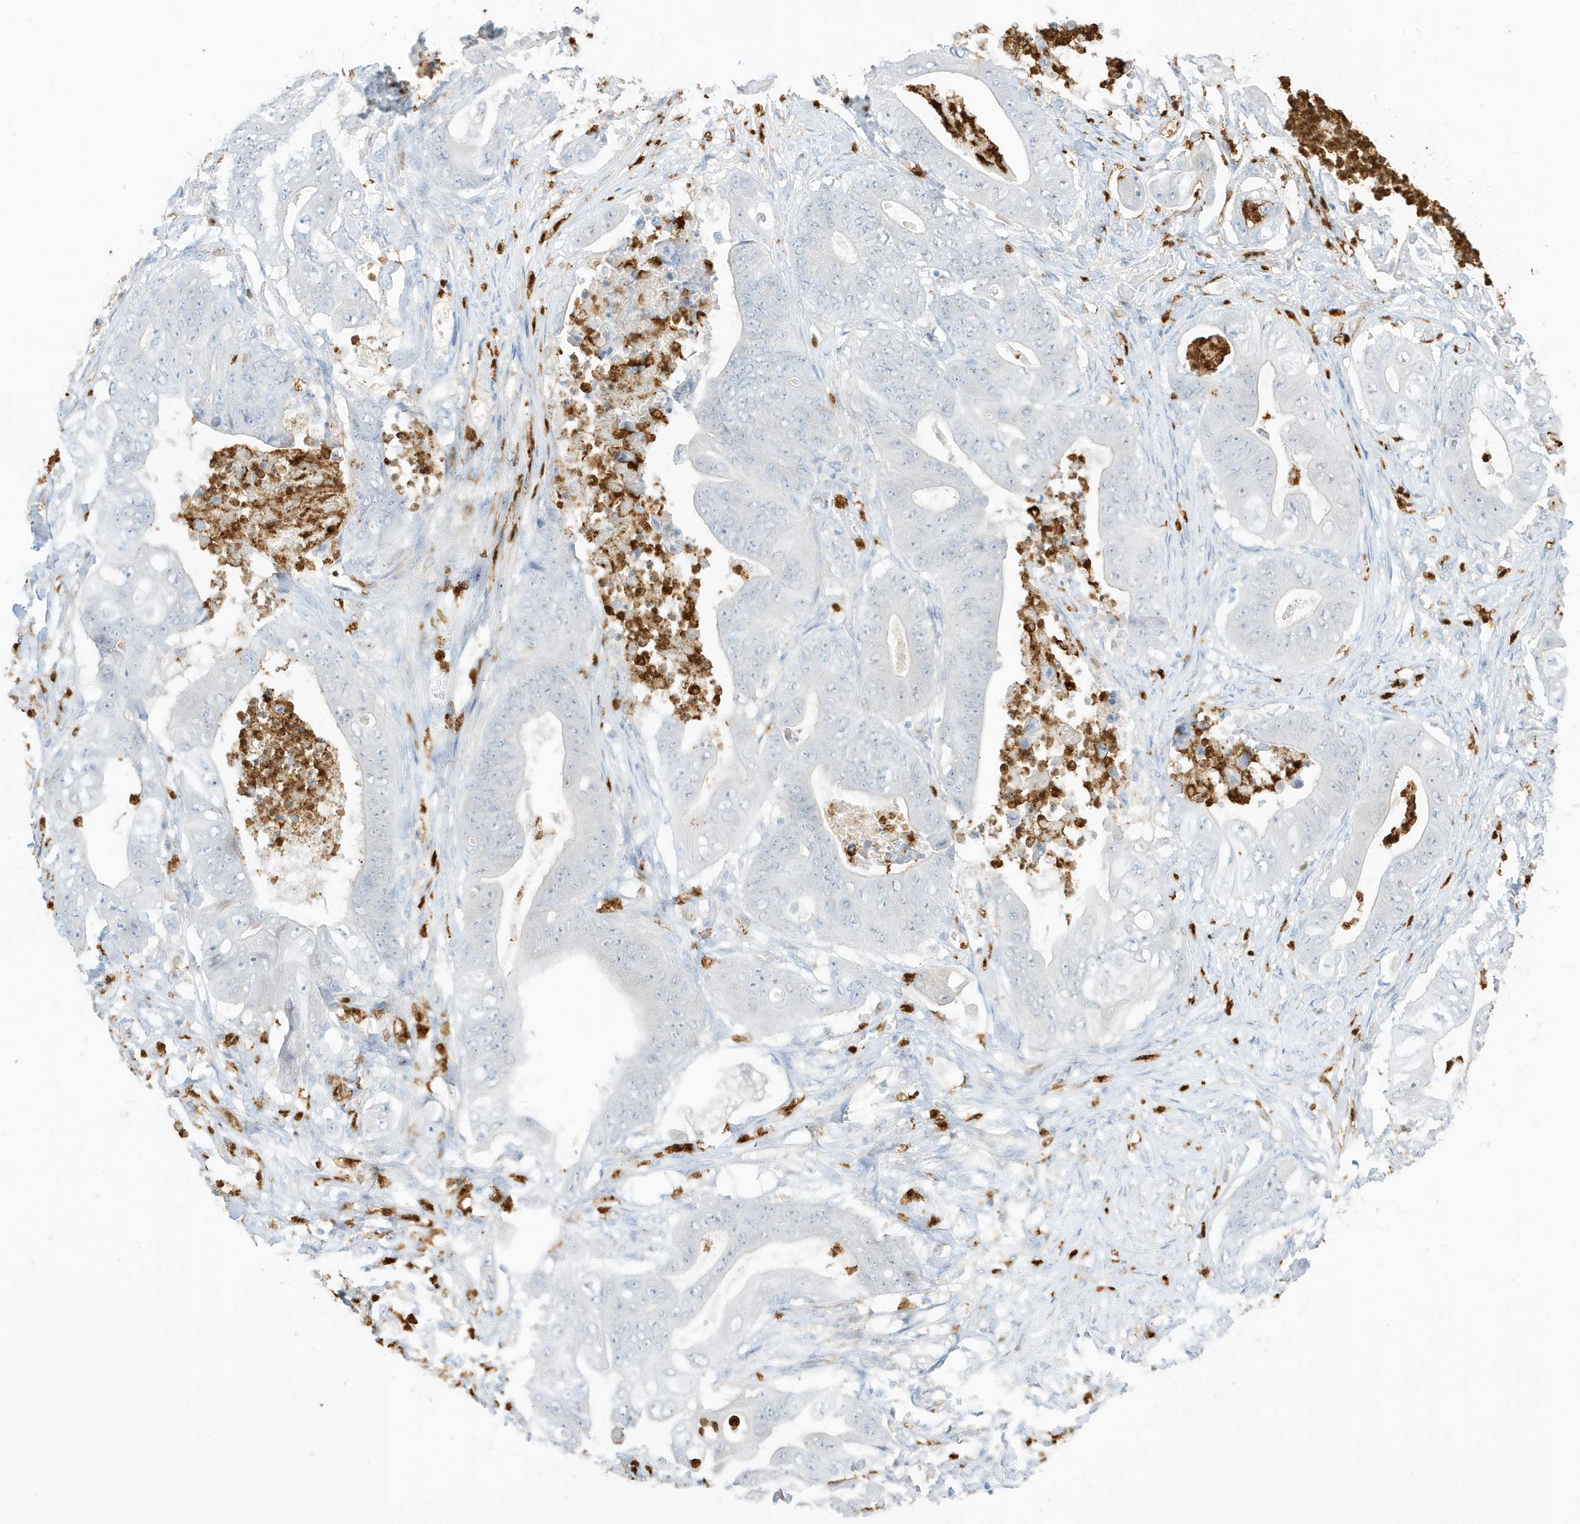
{"staining": {"intensity": "negative", "quantity": "none", "location": "none"}, "tissue": "stomach cancer", "cell_type": "Tumor cells", "image_type": "cancer", "snomed": [{"axis": "morphology", "description": "Adenocarcinoma, NOS"}, {"axis": "topography", "description": "Stomach"}], "caption": "DAB (3,3'-diaminobenzidine) immunohistochemical staining of human stomach adenocarcinoma displays no significant staining in tumor cells. Nuclei are stained in blue.", "gene": "GCA", "patient": {"sex": "female", "age": 73}}